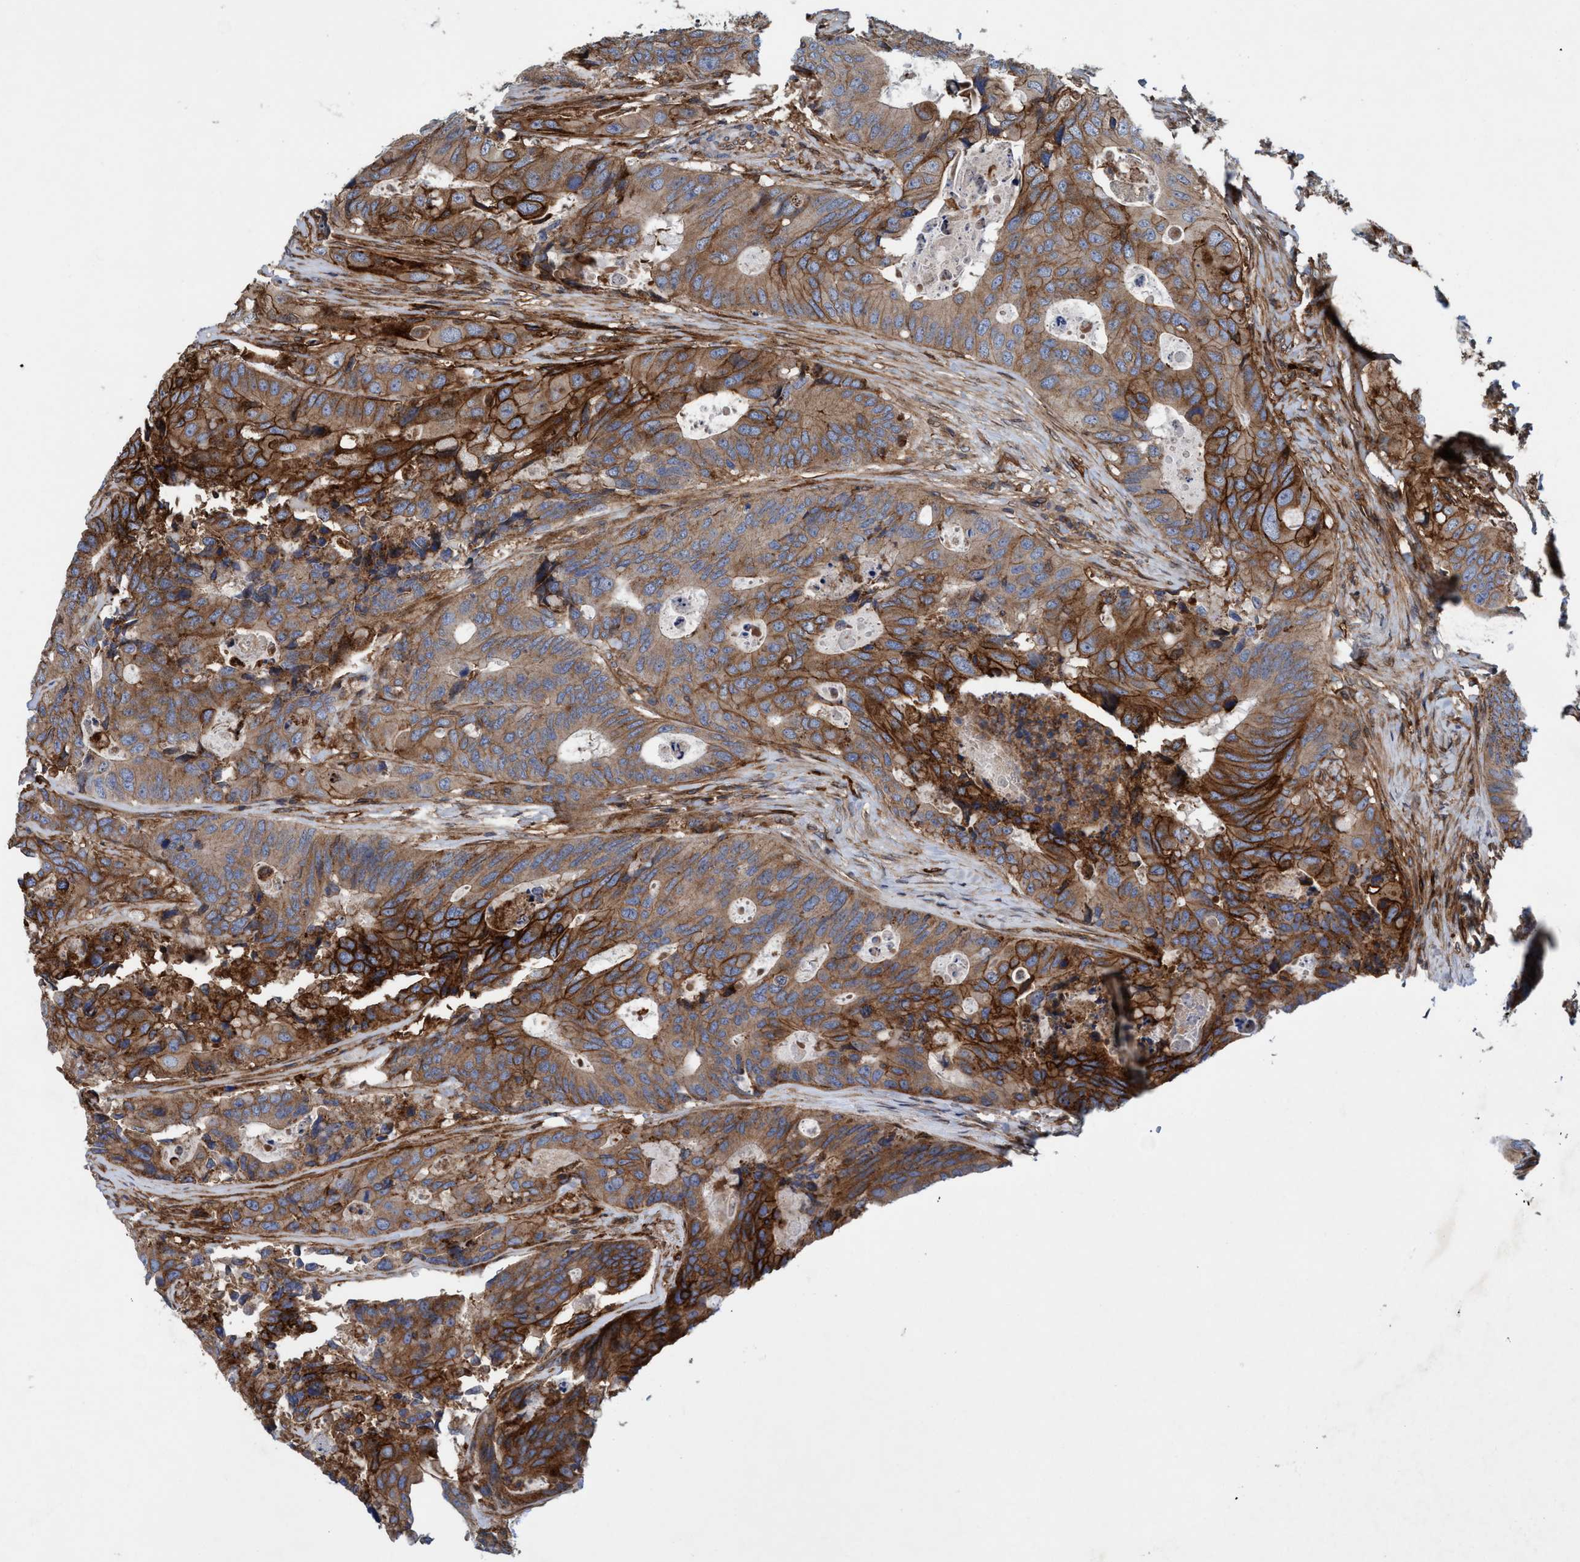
{"staining": {"intensity": "strong", "quantity": ">75%", "location": "cytoplasmic/membranous"}, "tissue": "colorectal cancer", "cell_type": "Tumor cells", "image_type": "cancer", "snomed": [{"axis": "morphology", "description": "Adenocarcinoma, NOS"}, {"axis": "topography", "description": "Colon"}], "caption": "The photomicrograph exhibits immunohistochemical staining of colorectal cancer (adenocarcinoma). There is strong cytoplasmic/membranous positivity is appreciated in about >75% of tumor cells.", "gene": "SLC16A3", "patient": {"sex": "male", "age": 71}}